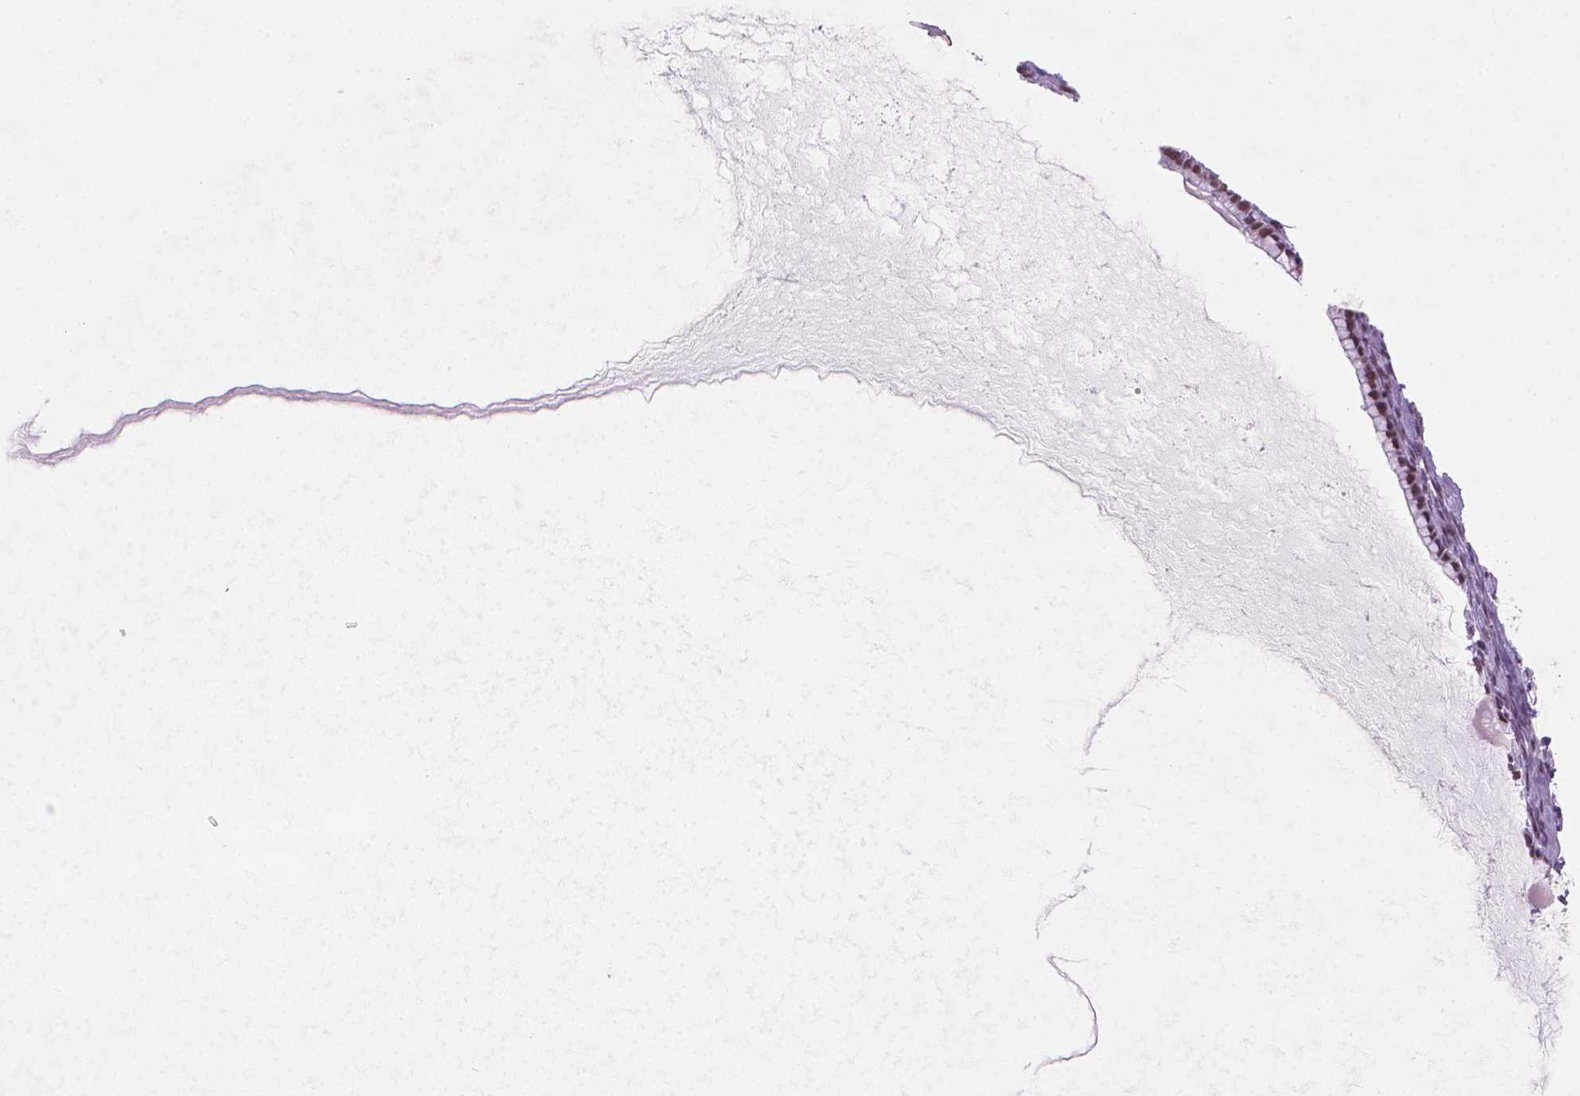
{"staining": {"intensity": "moderate", "quantity": ">75%", "location": "nuclear"}, "tissue": "ovarian cancer", "cell_type": "Tumor cells", "image_type": "cancer", "snomed": [{"axis": "morphology", "description": "Cystadenocarcinoma, mucinous, NOS"}, {"axis": "topography", "description": "Ovary"}], "caption": "Protein expression analysis of human ovarian mucinous cystadenocarcinoma reveals moderate nuclear expression in approximately >75% of tumor cells.", "gene": "RPA4", "patient": {"sex": "female", "age": 41}}